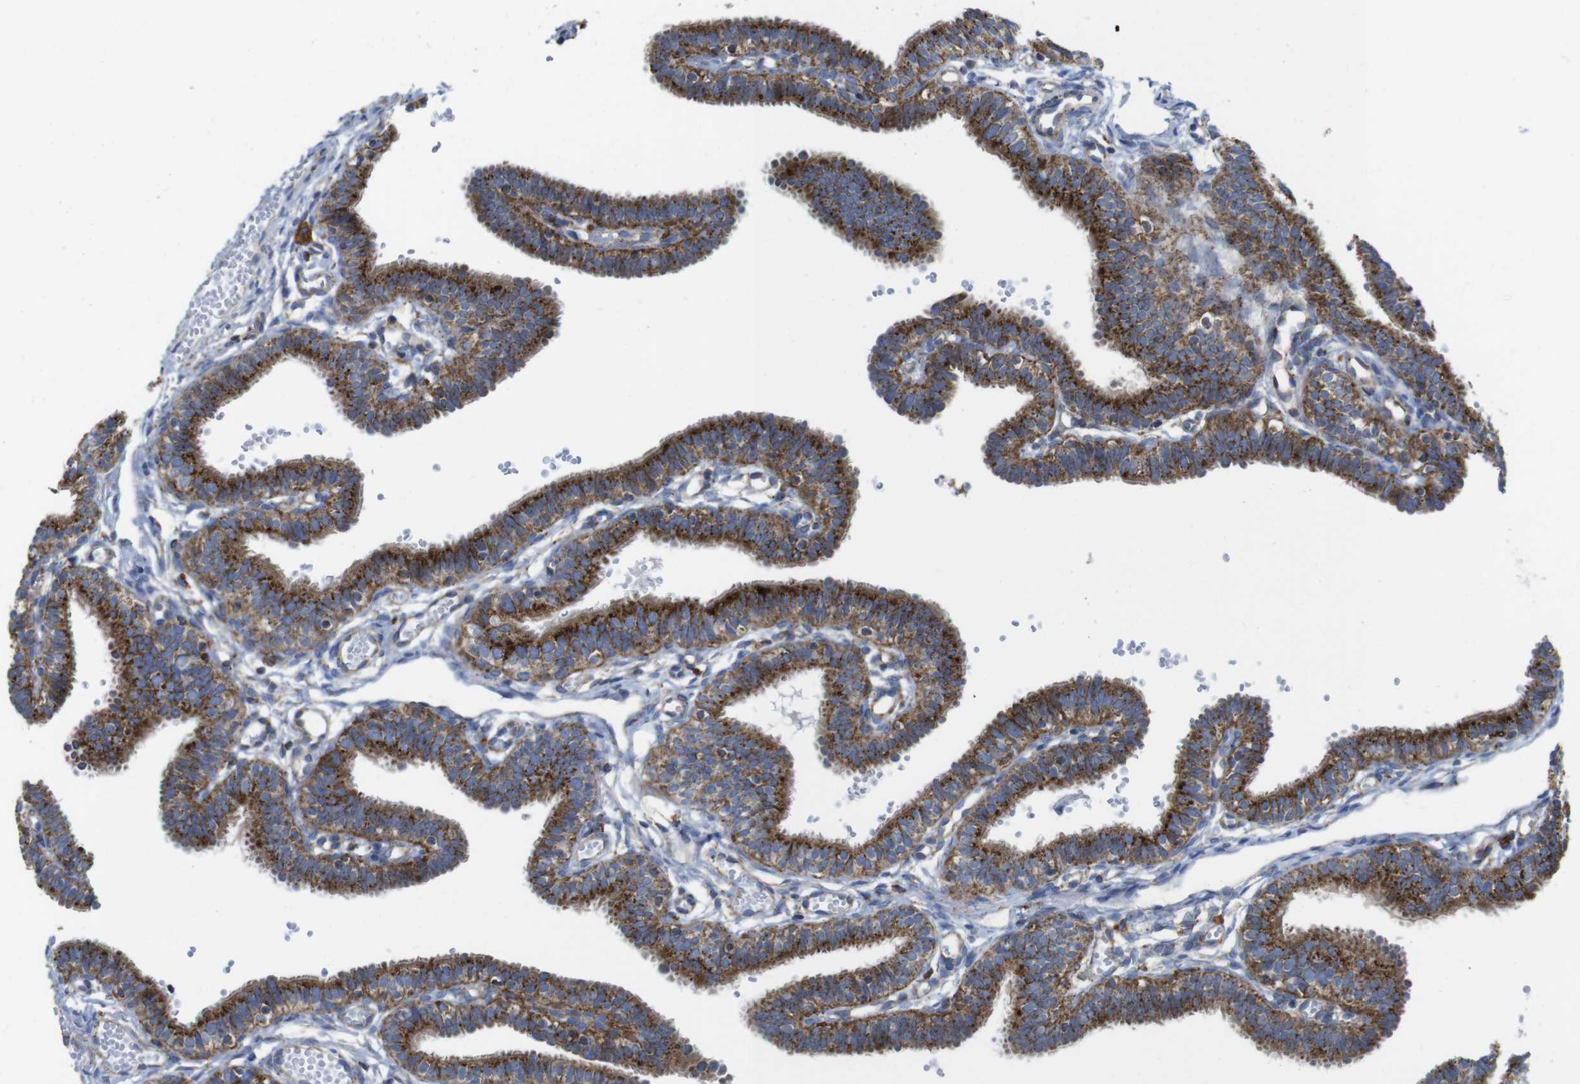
{"staining": {"intensity": "strong", "quantity": ">75%", "location": "cytoplasmic/membranous"}, "tissue": "fallopian tube", "cell_type": "Glandular cells", "image_type": "normal", "snomed": [{"axis": "morphology", "description": "Normal tissue, NOS"}, {"axis": "topography", "description": "Fallopian tube"}, {"axis": "topography", "description": "Placenta"}], "caption": "Immunohistochemical staining of unremarkable human fallopian tube demonstrates high levels of strong cytoplasmic/membranous staining in approximately >75% of glandular cells. The protein is shown in brown color, while the nuclei are stained blue.", "gene": "TMEM192", "patient": {"sex": "female", "age": 34}}